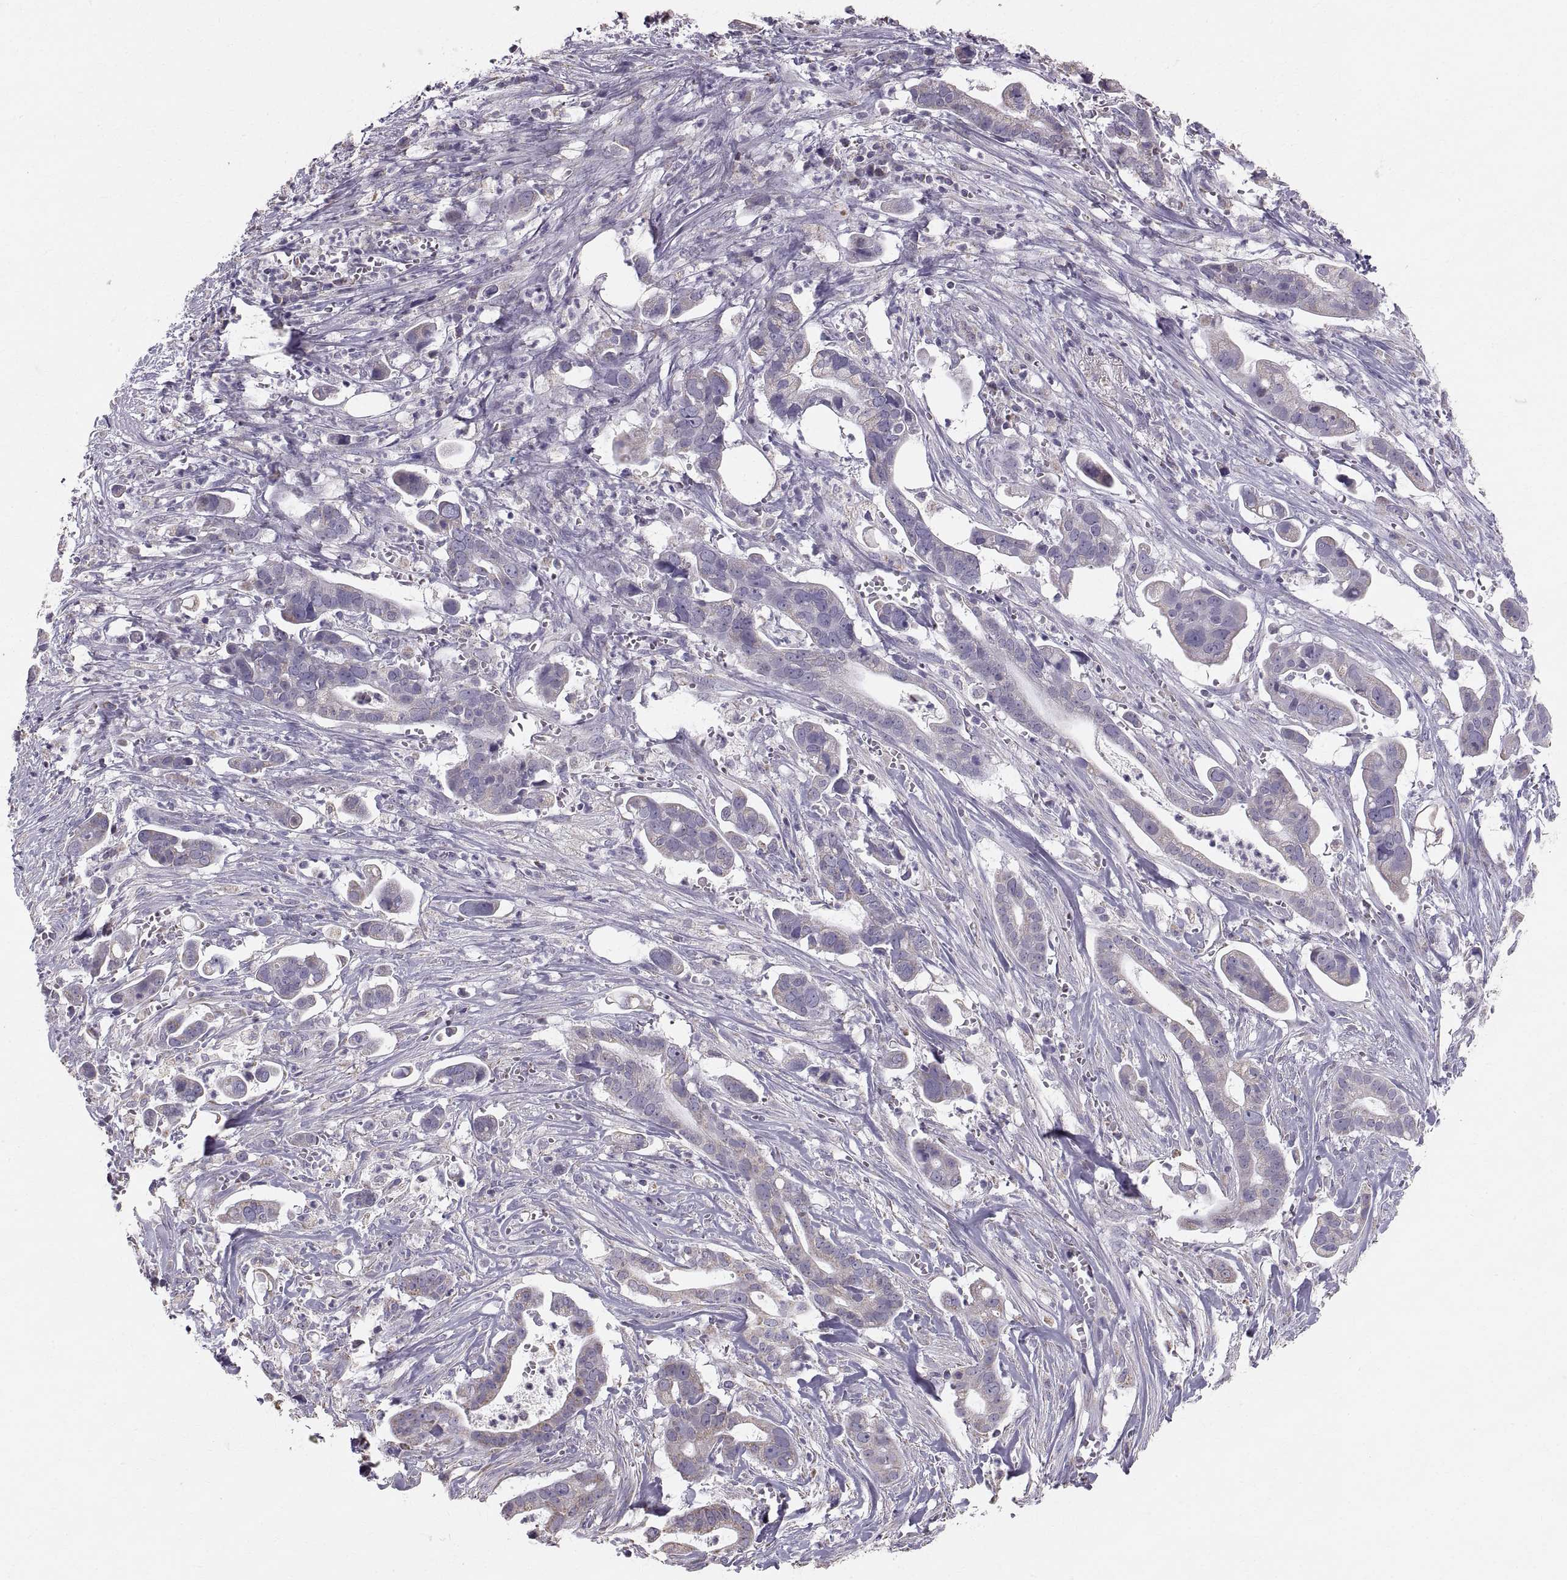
{"staining": {"intensity": "moderate", "quantity": "<25%", "location": "cytoplasmic/membranous"}, "tissue": "pancreatic cancer", "cell_type": "Tumor cells", "image_type": "cancer", "snomed": [{"axis": "morphology", "description": "Adenocarcinoma, NOS"}, {"axis": "topography", "description": "Pancreas"}], "caption": "A brown stain highlights moderate cytoplasmic/membranous positivity of a protein in human adenocarcinoma (pancreatic) tumor cells.", "gene": "STMND1", "patient": {"sex": "male", "age": 61}}